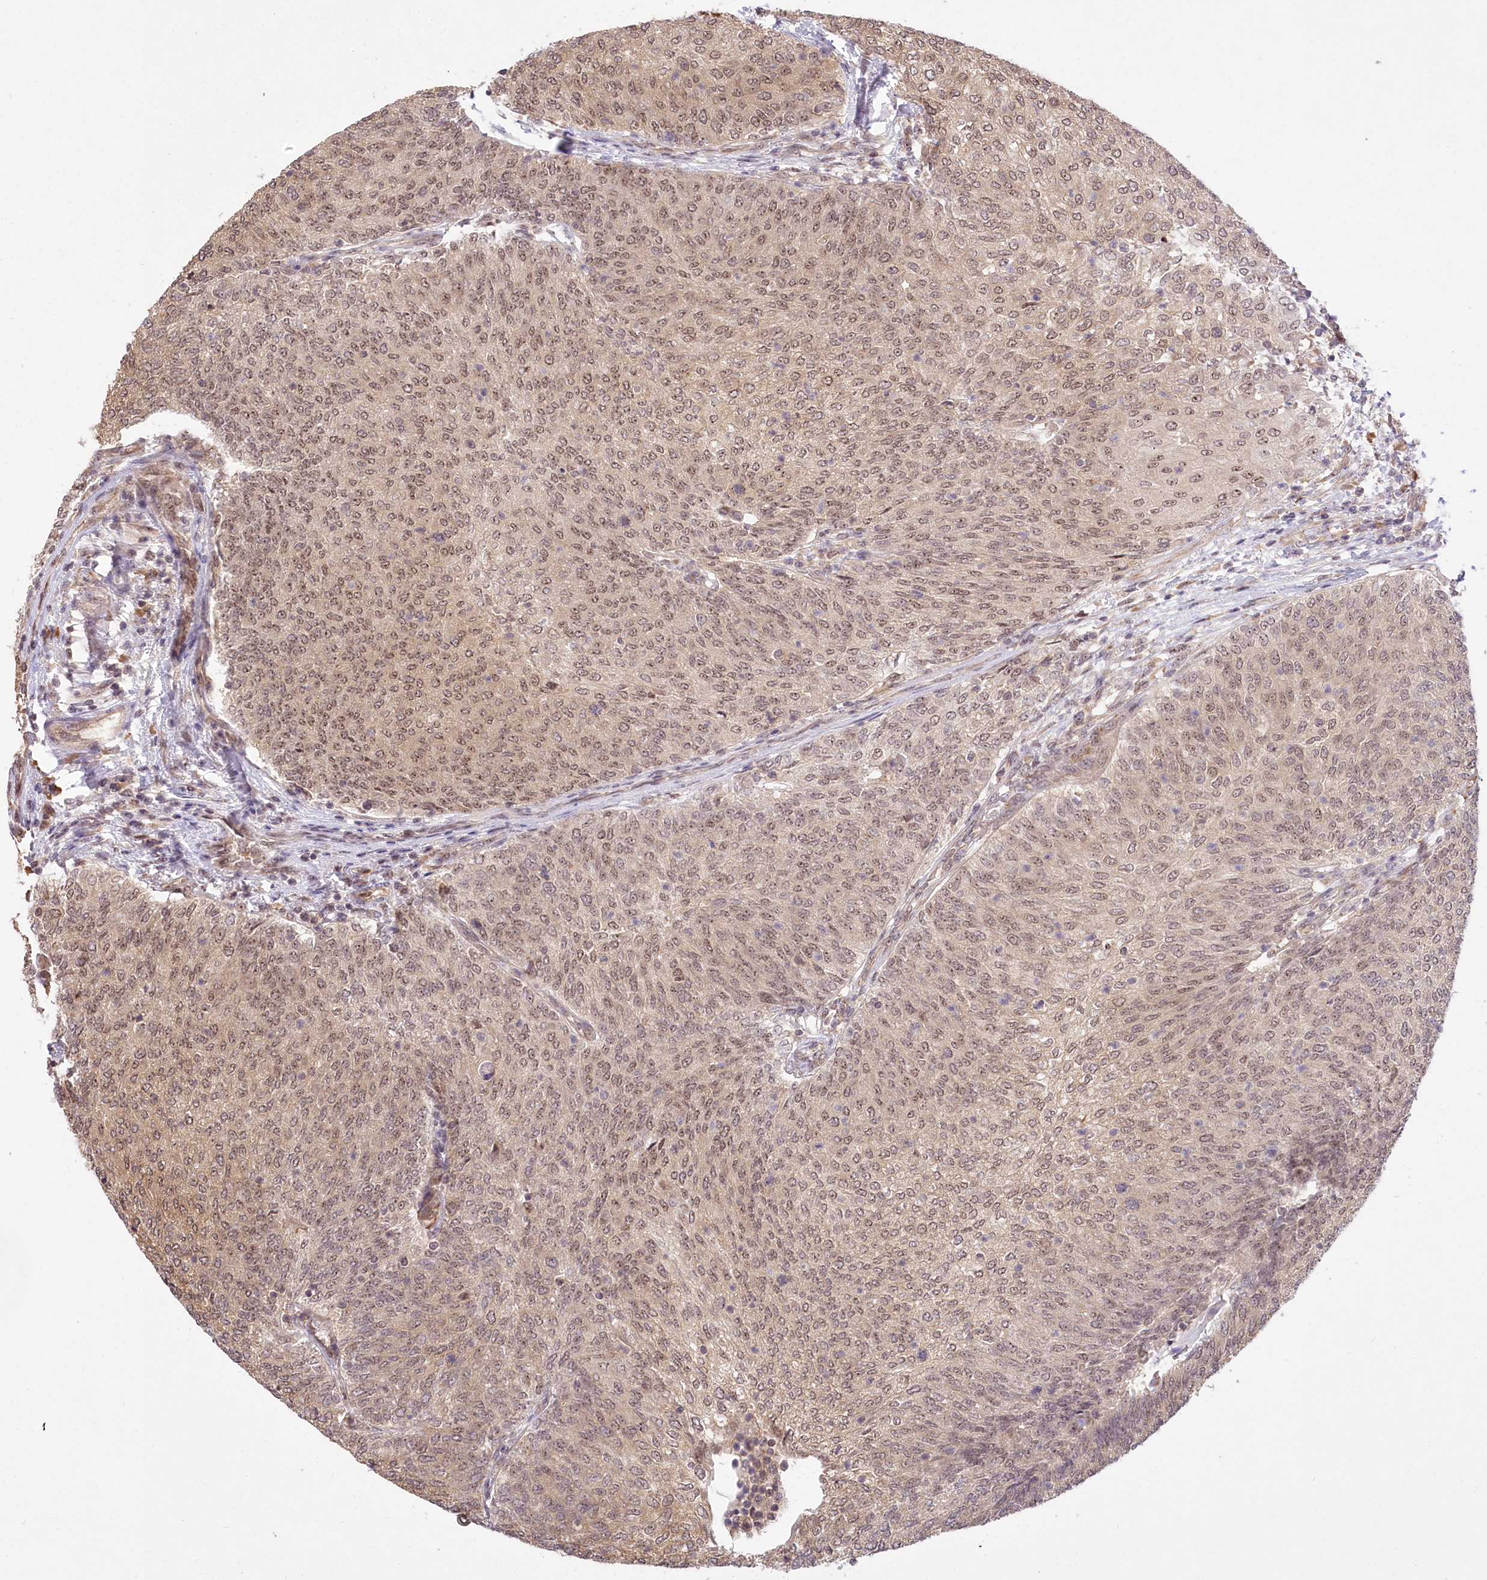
{"staining": {"intensity": "weak", "quantity": ">75%", "location": "nuclear"}, "tissue": "urothelial cancer", "cell_type": "Tumor cells", "image_type": "cancer", "snomed": [{"axis": "morphology", "description": "Urothelial carcinoma, Low grade"}, {"axis": "topography", "description": "Urinary bladder"}], "caption": "This is an image of immunohistochemistry (IHC) staining of urothelial cancer, which shows weak expression in the nuclear of tumor cells.", "gene": "SERGEF", "patient": {"sex": "female", "age": 79}}